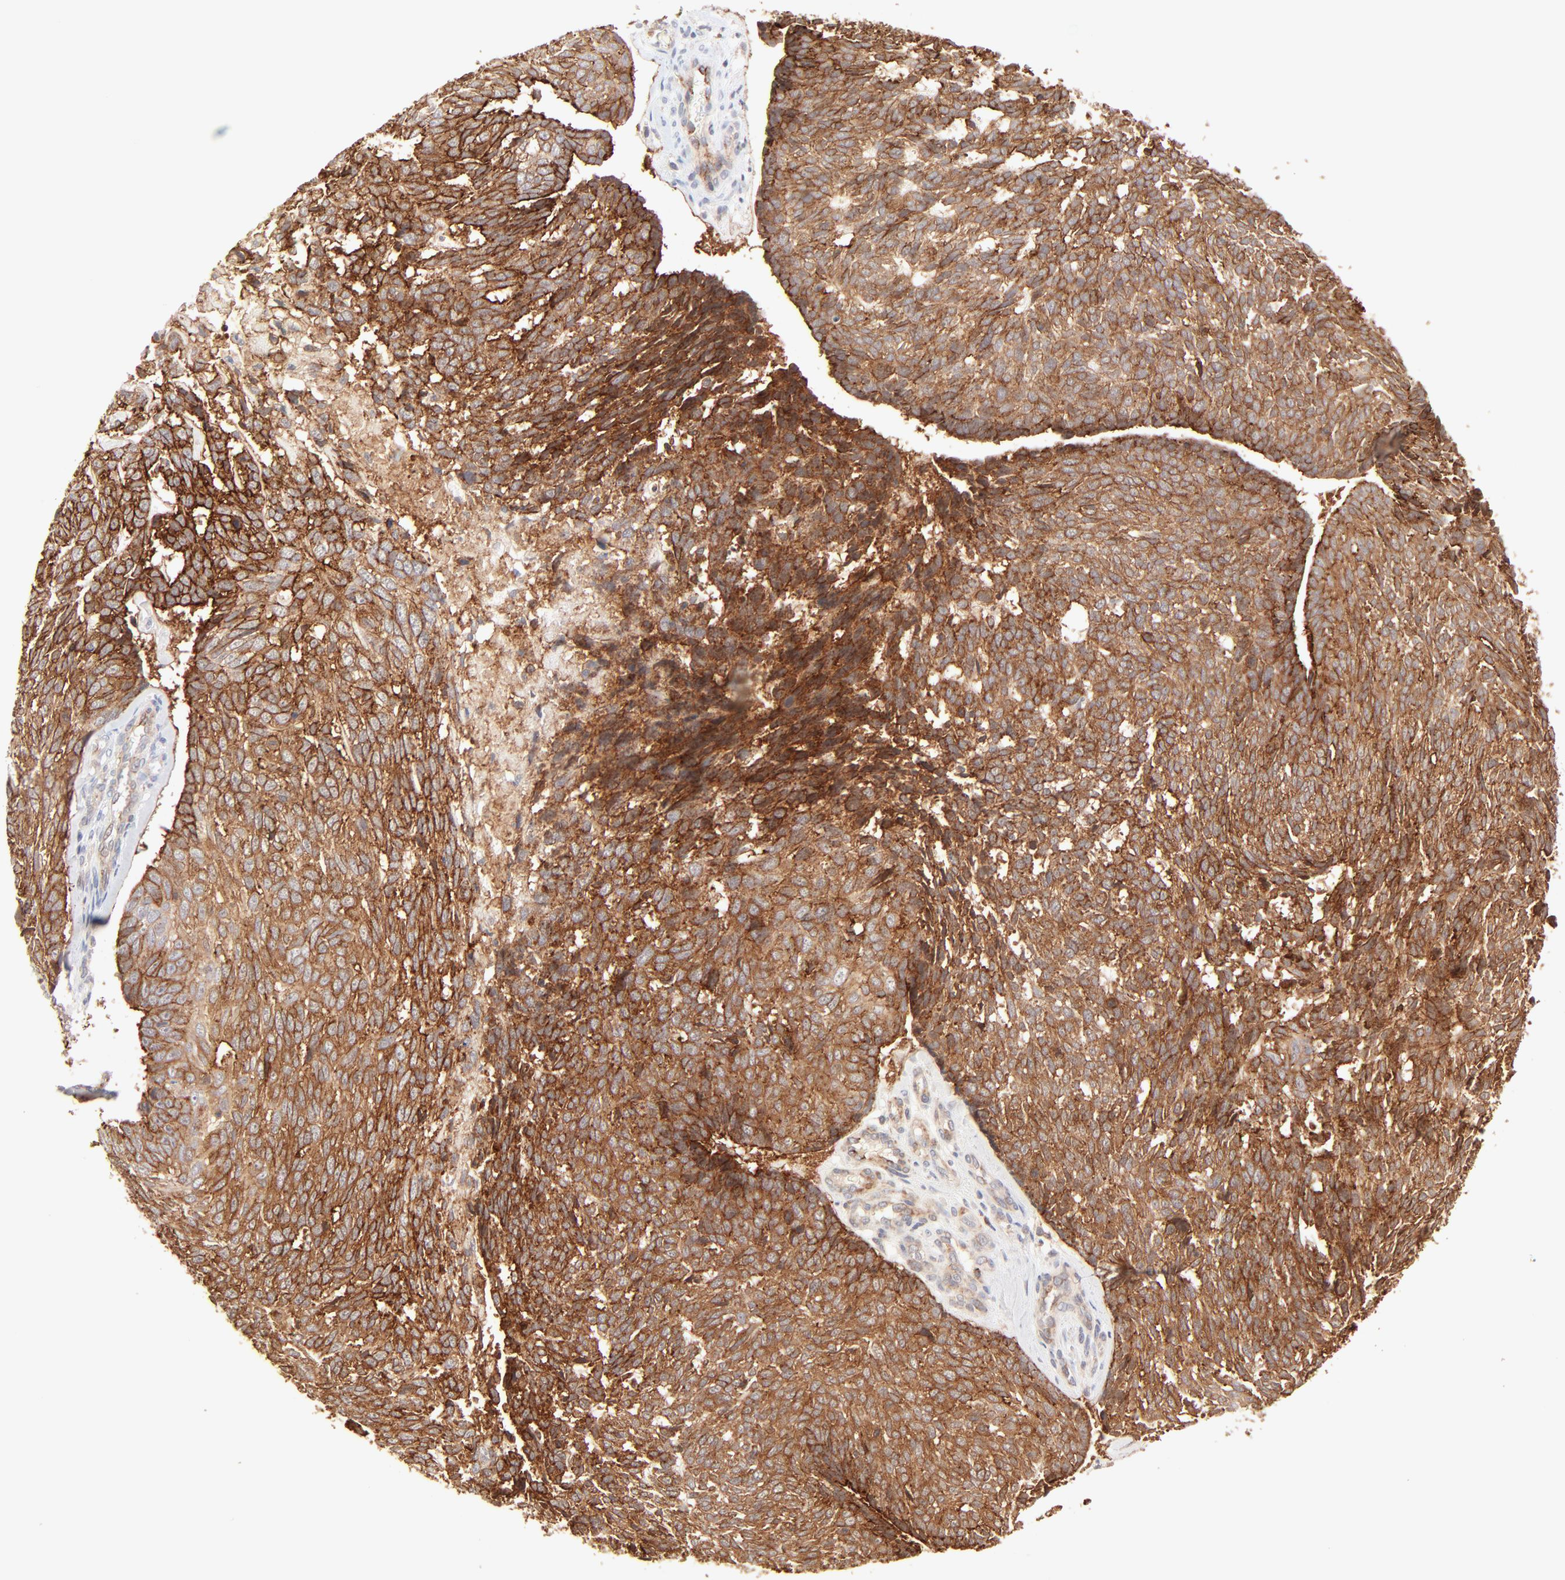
{"staining": {"intensity": "strong", "quantity": ">75%", "location": "cytoplasmic/membranous"}, "tissue": "skin cancer", "cell_type": "Tumor cells", "image_type": "cancer", "snomed": [{"axis": "morphology", "description": "Basal cell carcinoma"}, {"axis": "topography", "description": "Skin"}], "caption": "Skin cancer (basal cell carcinoma) stained for a protein reveals strong cytoplasmic/membranous positivity in tumor cells. The staining was performed using DAB (3,3'-diaminobenzidine), with brown indicating positive protein expression. Nuclei are stained blue with hematoxylin.", "gene": "CSPG4", "patient": {"sex": "male", "age": 72}}